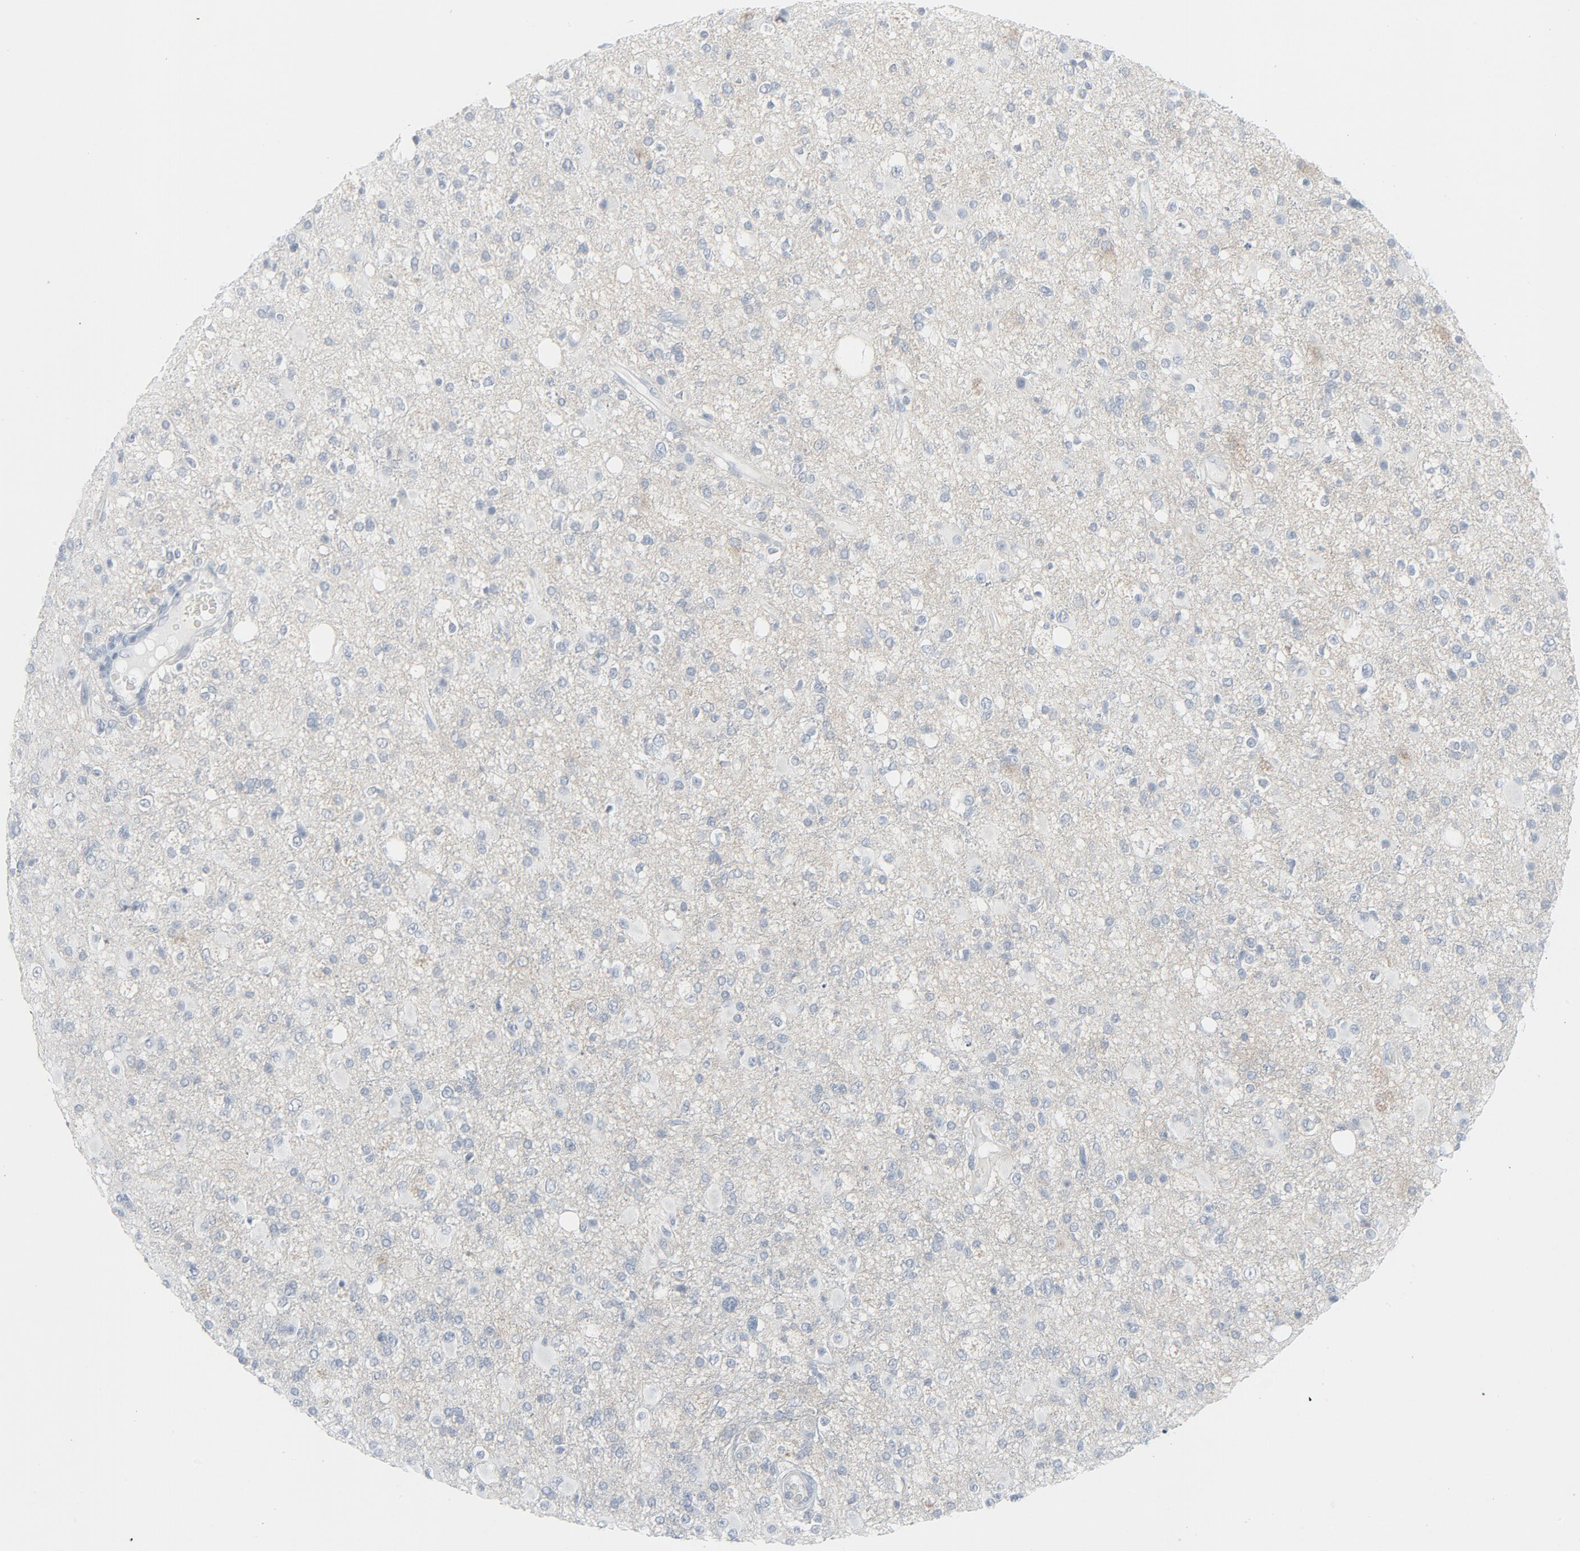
{"staining": {"intensity": "weak", "quantity": "<25%", "location": "cytoplasmic/membranous"}, "tissue": "glioma", "cell_type": "Tumor cells", "image_type": "cancer", "snomed": [{"axis": "morphology", "description": "Glioma, malignant, High grade"}, {"axis": "topography", "description": "Brain"}], "caption": "This is an immunohistochemistry (IHC) photomicrograph of human glioma. There is no staining in tumor cells.", "gene": "FGFR3", "patient": {"sex": "male", "age": 33}}